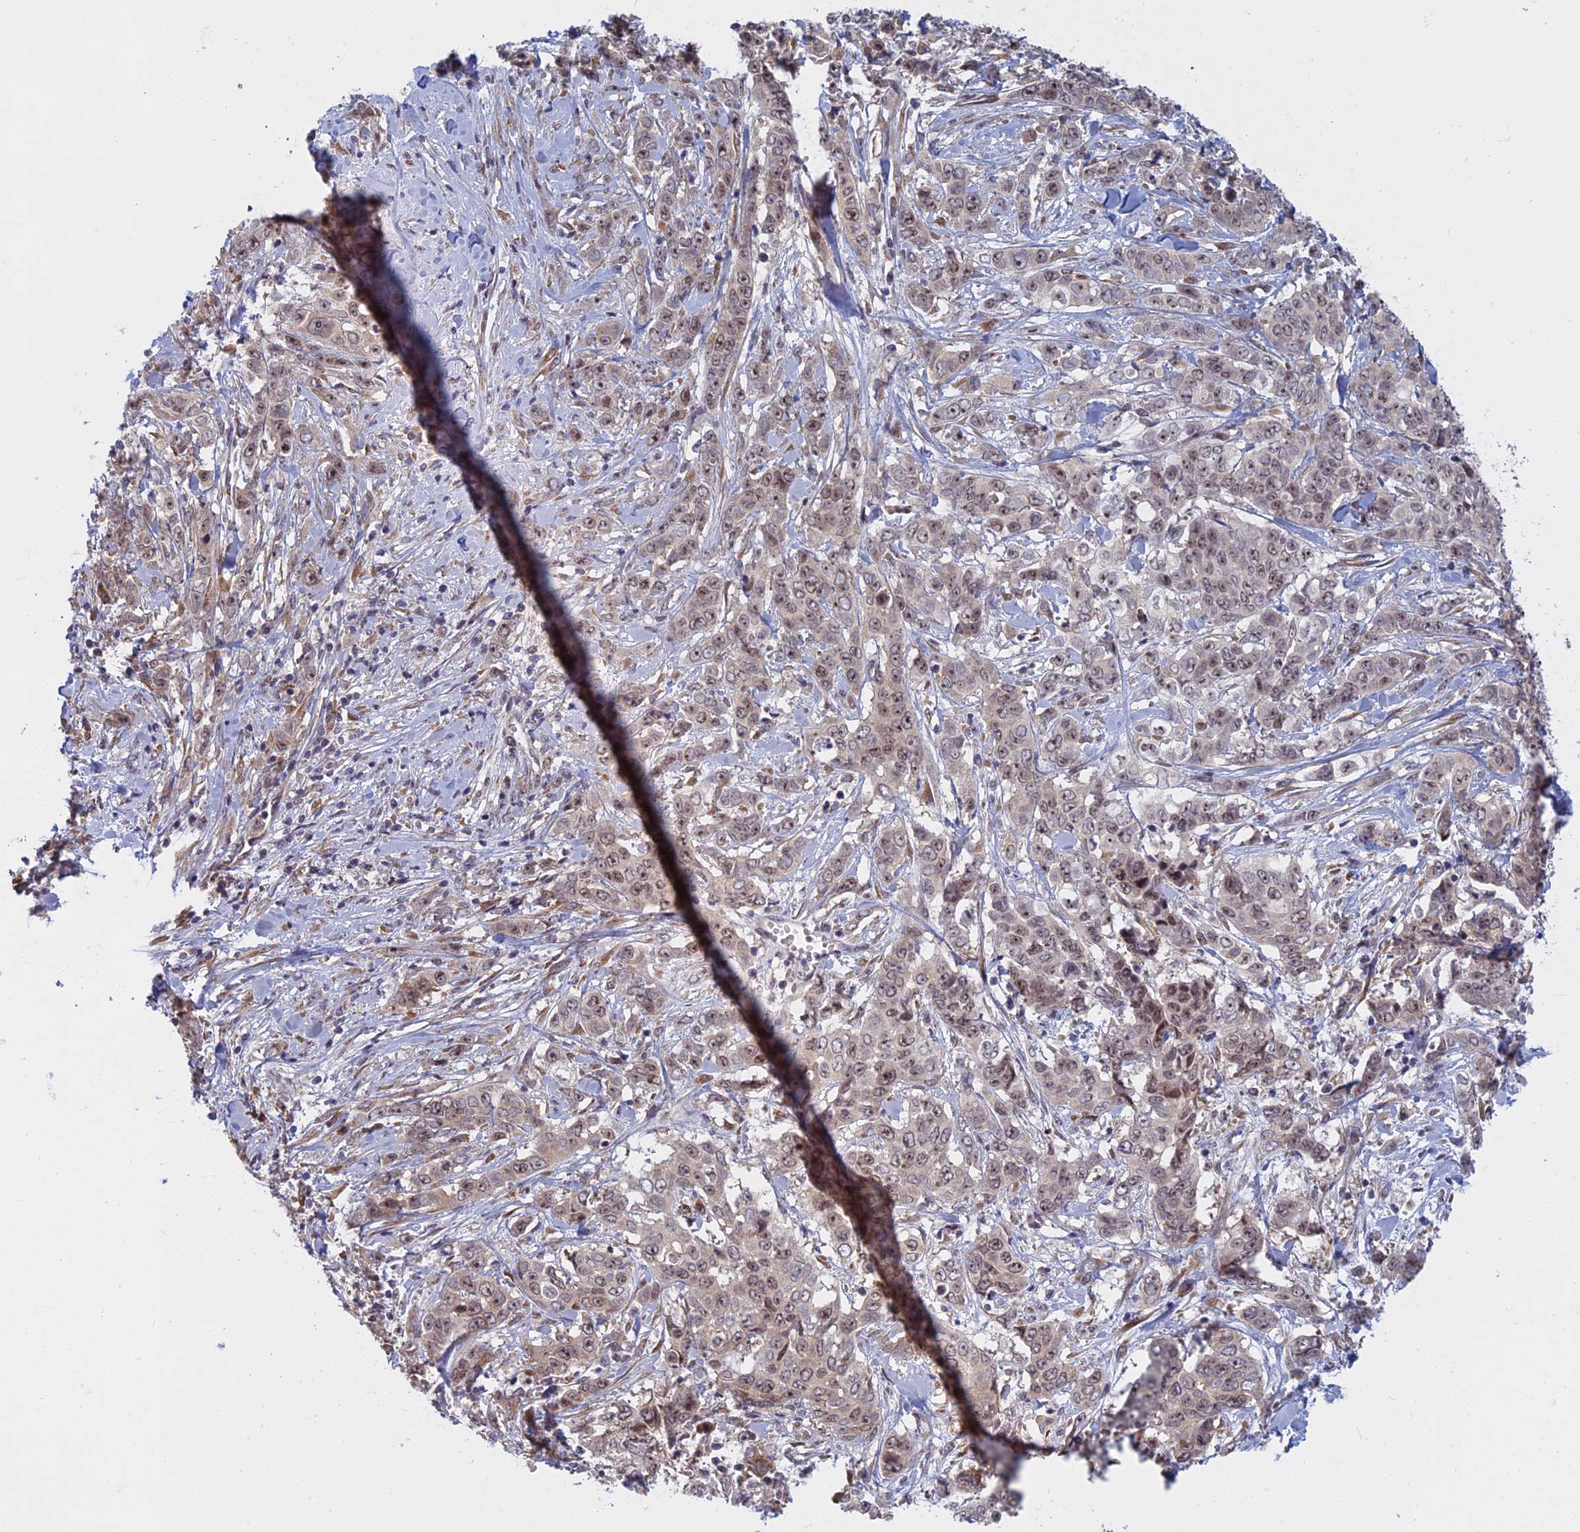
{"staining": {"intensity": "weak", "quantity": ">75%", "location": "nuclear"}, "tissue": "stomach cancer", "cell_type": "Tumor cells", "image_type": "cancer", "snomed": [{"axis": "morphology", "description": "Adenocarcinoma, NOS"}, {"axis": "topography", "description": "Stomach, upper"}], "caption": "Protein positivity by immunohistochemistry (IHC) displays weak nuclear expression in approximately >75% of tumor cells in adenocarcinoma (stomach). Nuclei are stained in blue.", "gene": "RPS19BP1", "patient": {"sex": "male", "age": 62}}